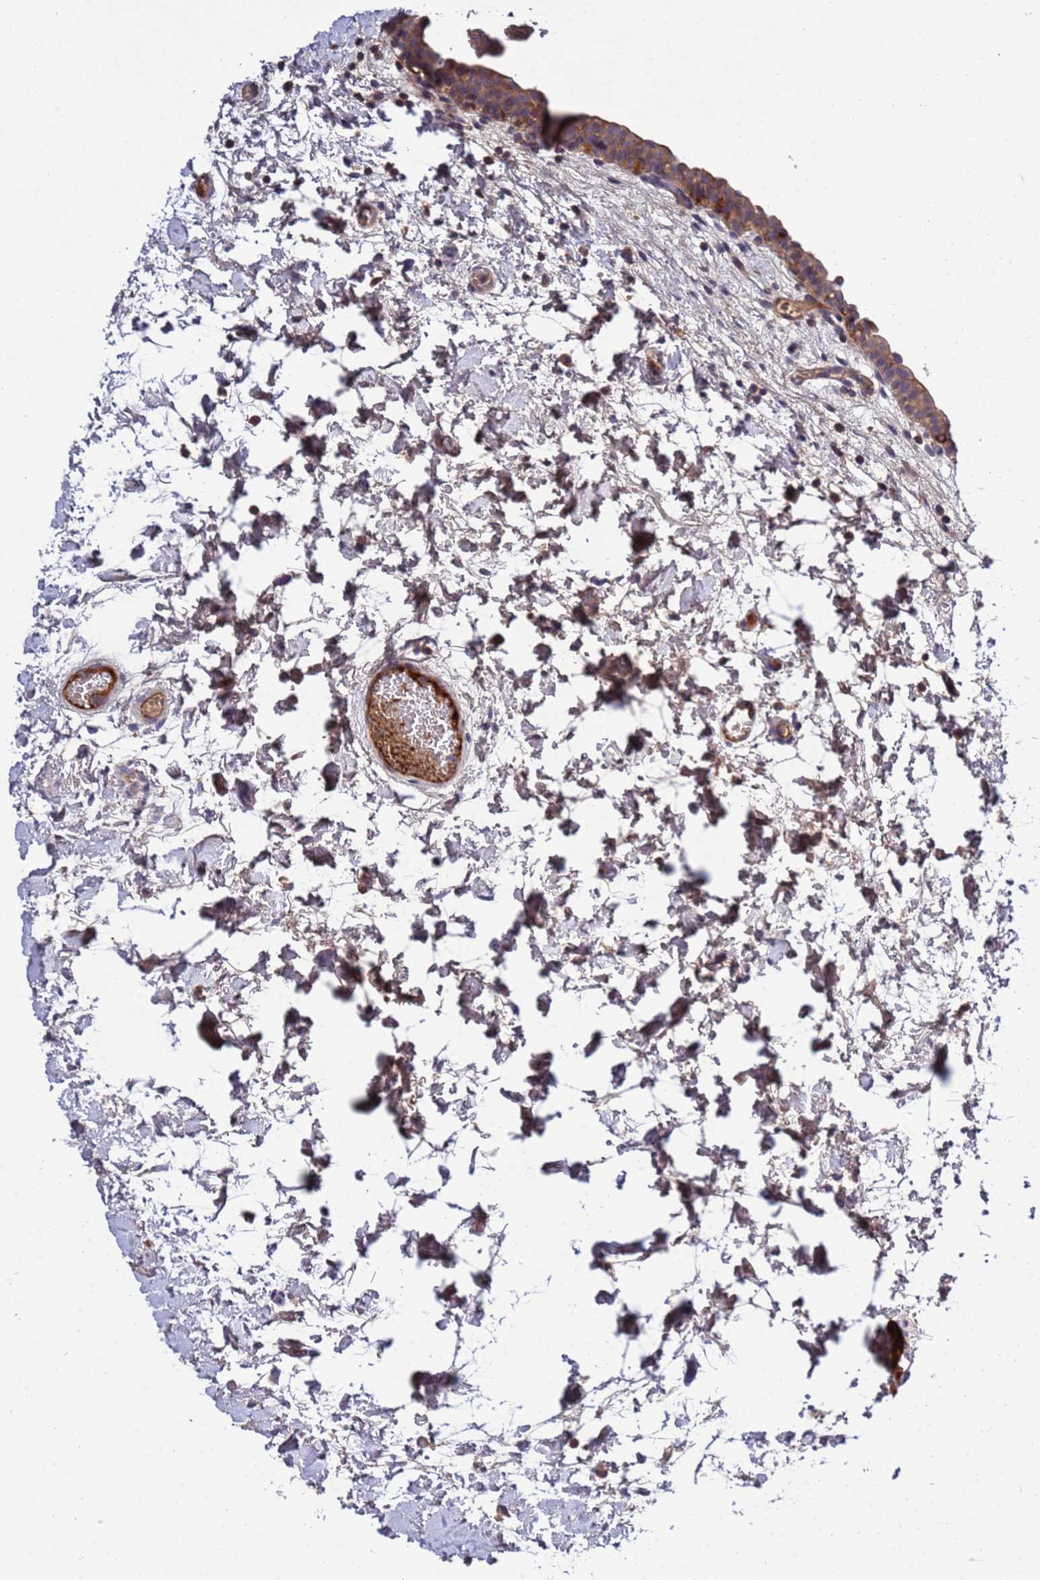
{"staining": {"intensity": "moderate", "quantity": "25%-75%", "location": "cytoplasmic/membranous"}, "tissue": "urinary bladder", "cell_type": "Urothelial cells", "image_type": "normal", "snomed": [{"axis": "morphology", "description": "Normal tissue, NOS"}, {"axis": "topography", "description": "Urinary bladder"}], "caption": "High-power microscopy captured an IHC micrograph of unremarkable urinary bladder, revealing moderate cytoplasmic/membranous positivity in approximately 25%-75% of urothelial cells.", "gene": "PARP16", "patient": {"sex": "male", "age": 83}}